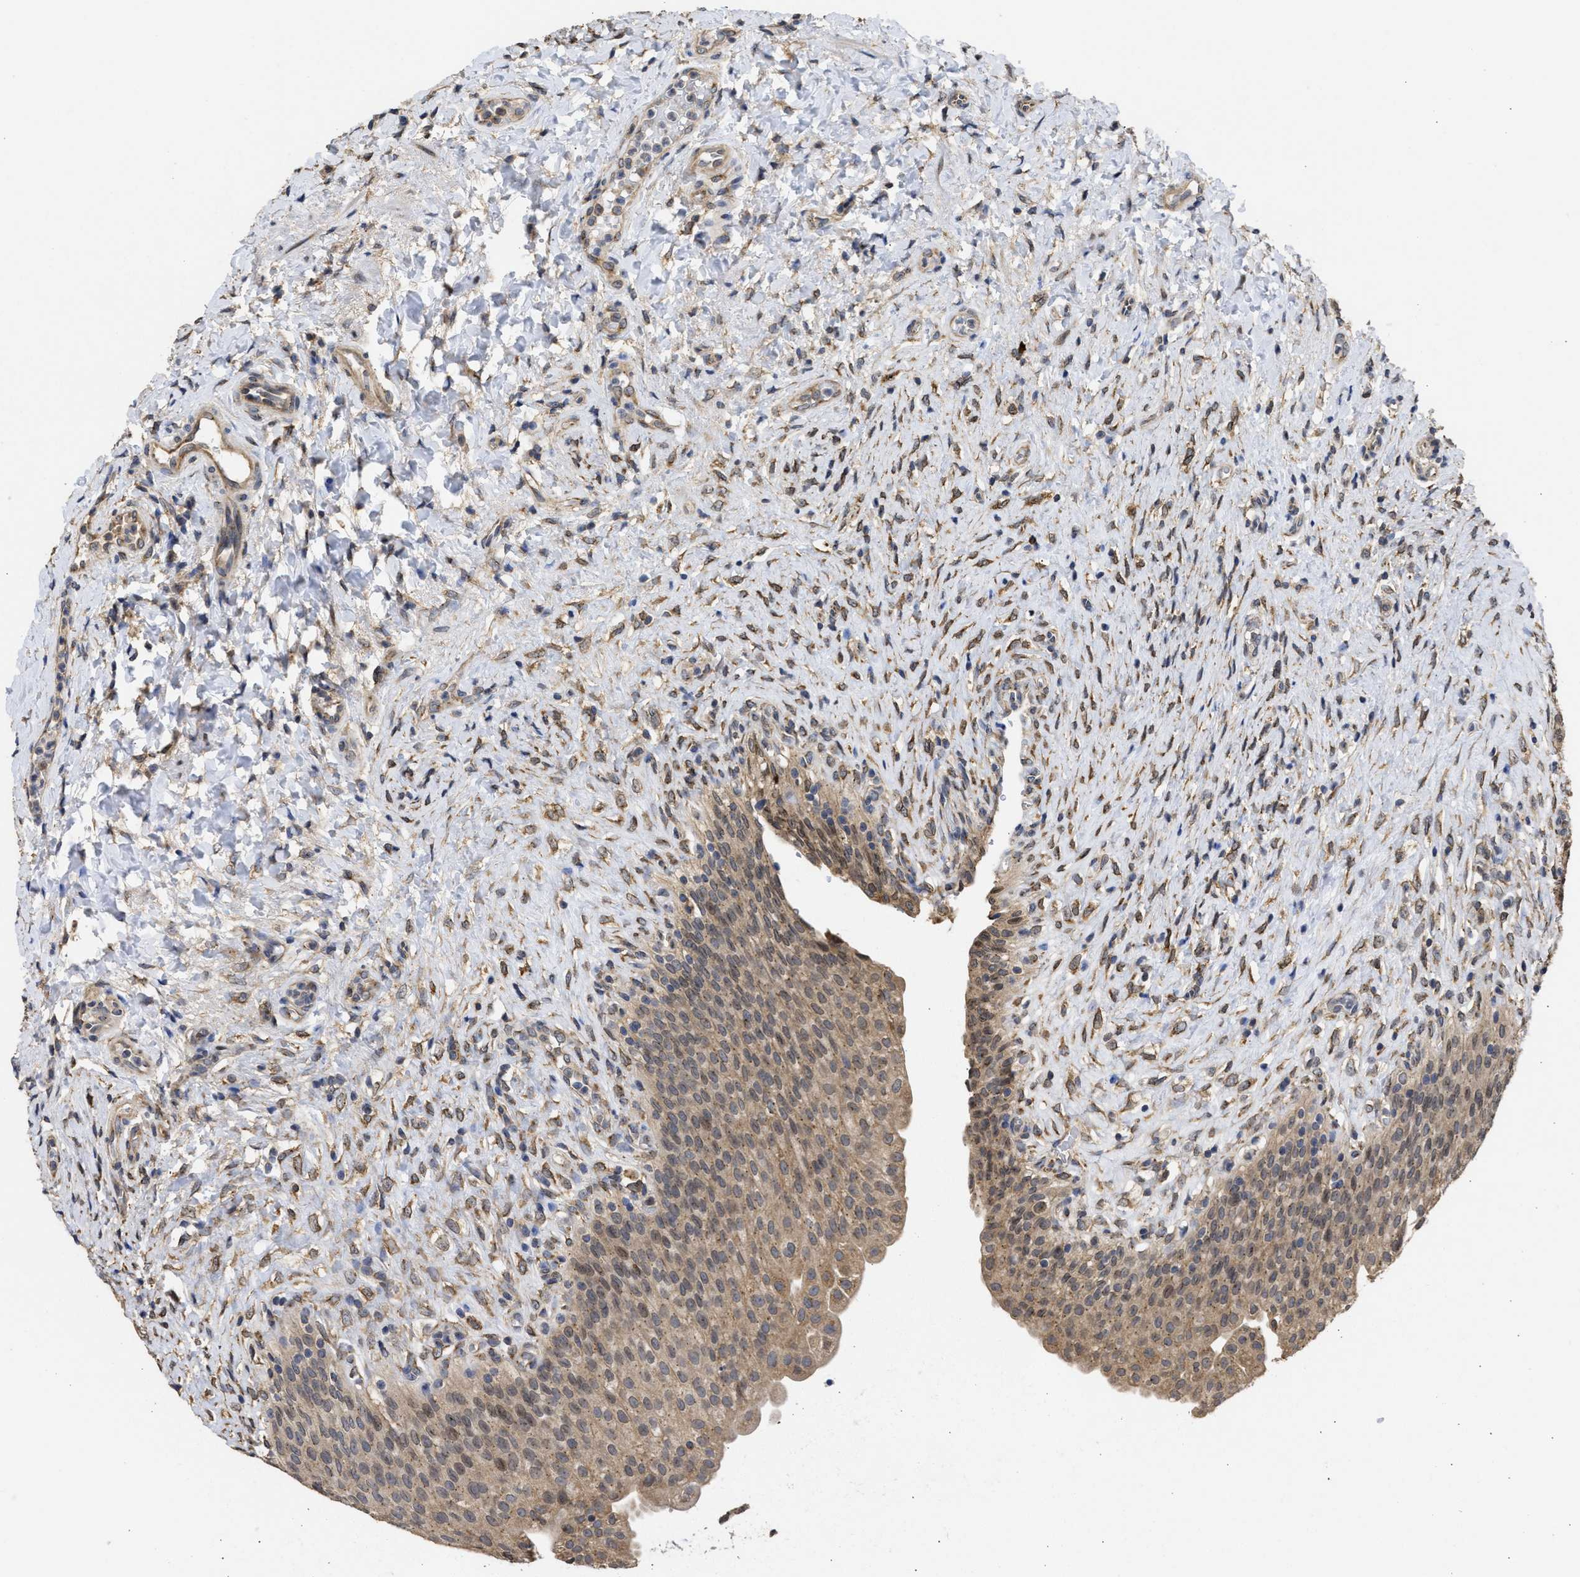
{"staining": {"intensity": "moderate", "quantity": ">75%", "location": "cytoplasmic/membranous"}, "tissue": "urinary bladder", "cell_type": "Urothelial cells", "image_type": "normal", "snomed": [{"axis": "morphology", "description": "Urothelial carcinoma, High grade"}, {"axis": "topography", "description": "Urinary bladder"}], "caption": "High-magnification brightfield microscopy of benign urinary bladder stained with DAB (brown) and counterstained with hematoxylin (blue). urothelial cells exhibit moderate cytoplasmic/membranous staining is present in approximately>75% of cells. Nuclei are stained in blue.", "gene": "DNAJC1", "patient": {"sex": "male", "age": 46}}